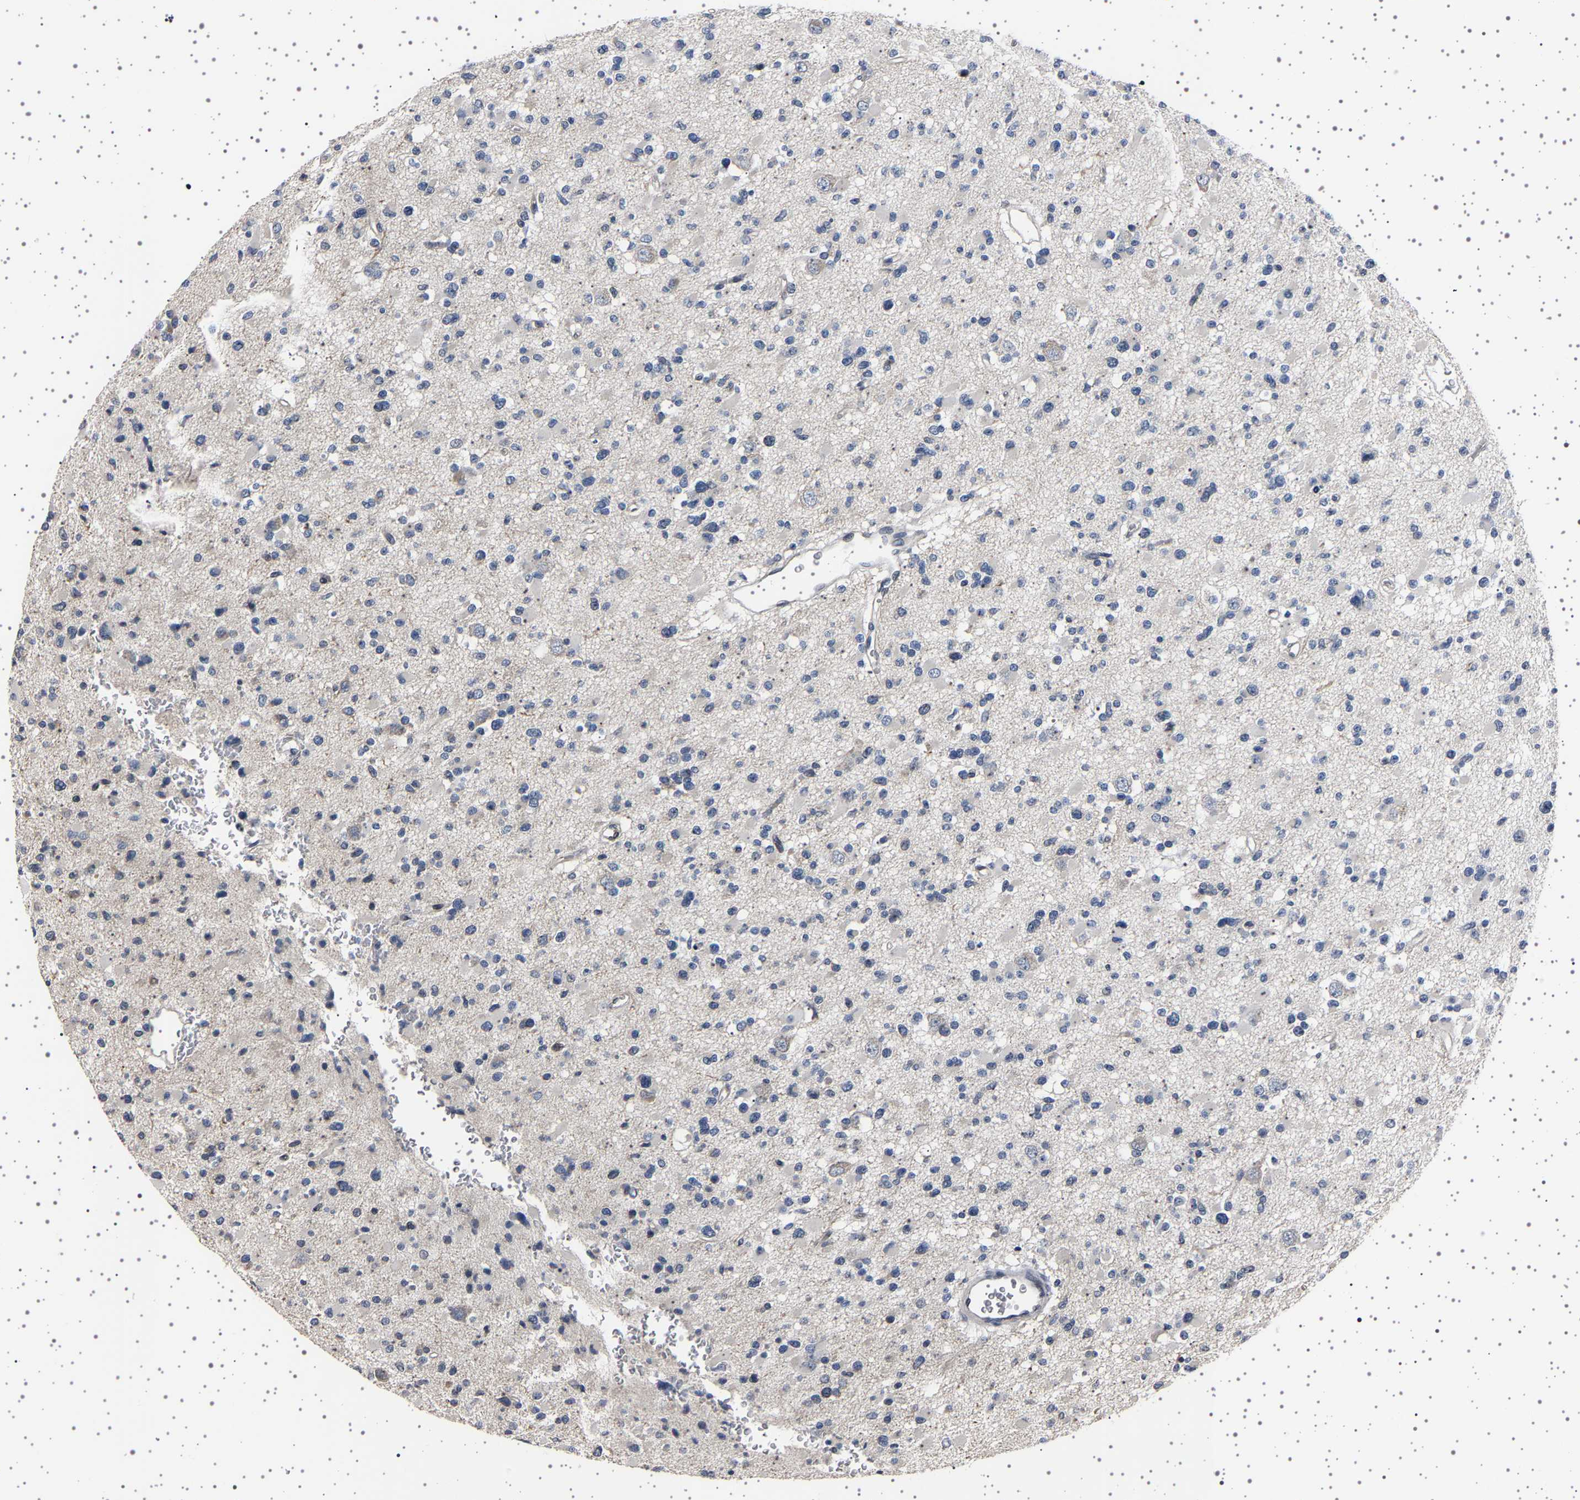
{"staining": {"intensity": "negative", "quantity": "none", "location": "none"}, "tissue": "glioma", "cell_type": "Tumor cells", "image_type": "cancer", "snomed": [{"axis": "morphology", "description": "Glioma, malignant, Low grade"}, {"axis": "topography", "description": "Brain"}], "caption": "Human glioma stained for a protein using immunohistochemistry displays no expression in tumor cells.", "gene": "IL10RB", "patient": {"sex": "female", "age": 22}}